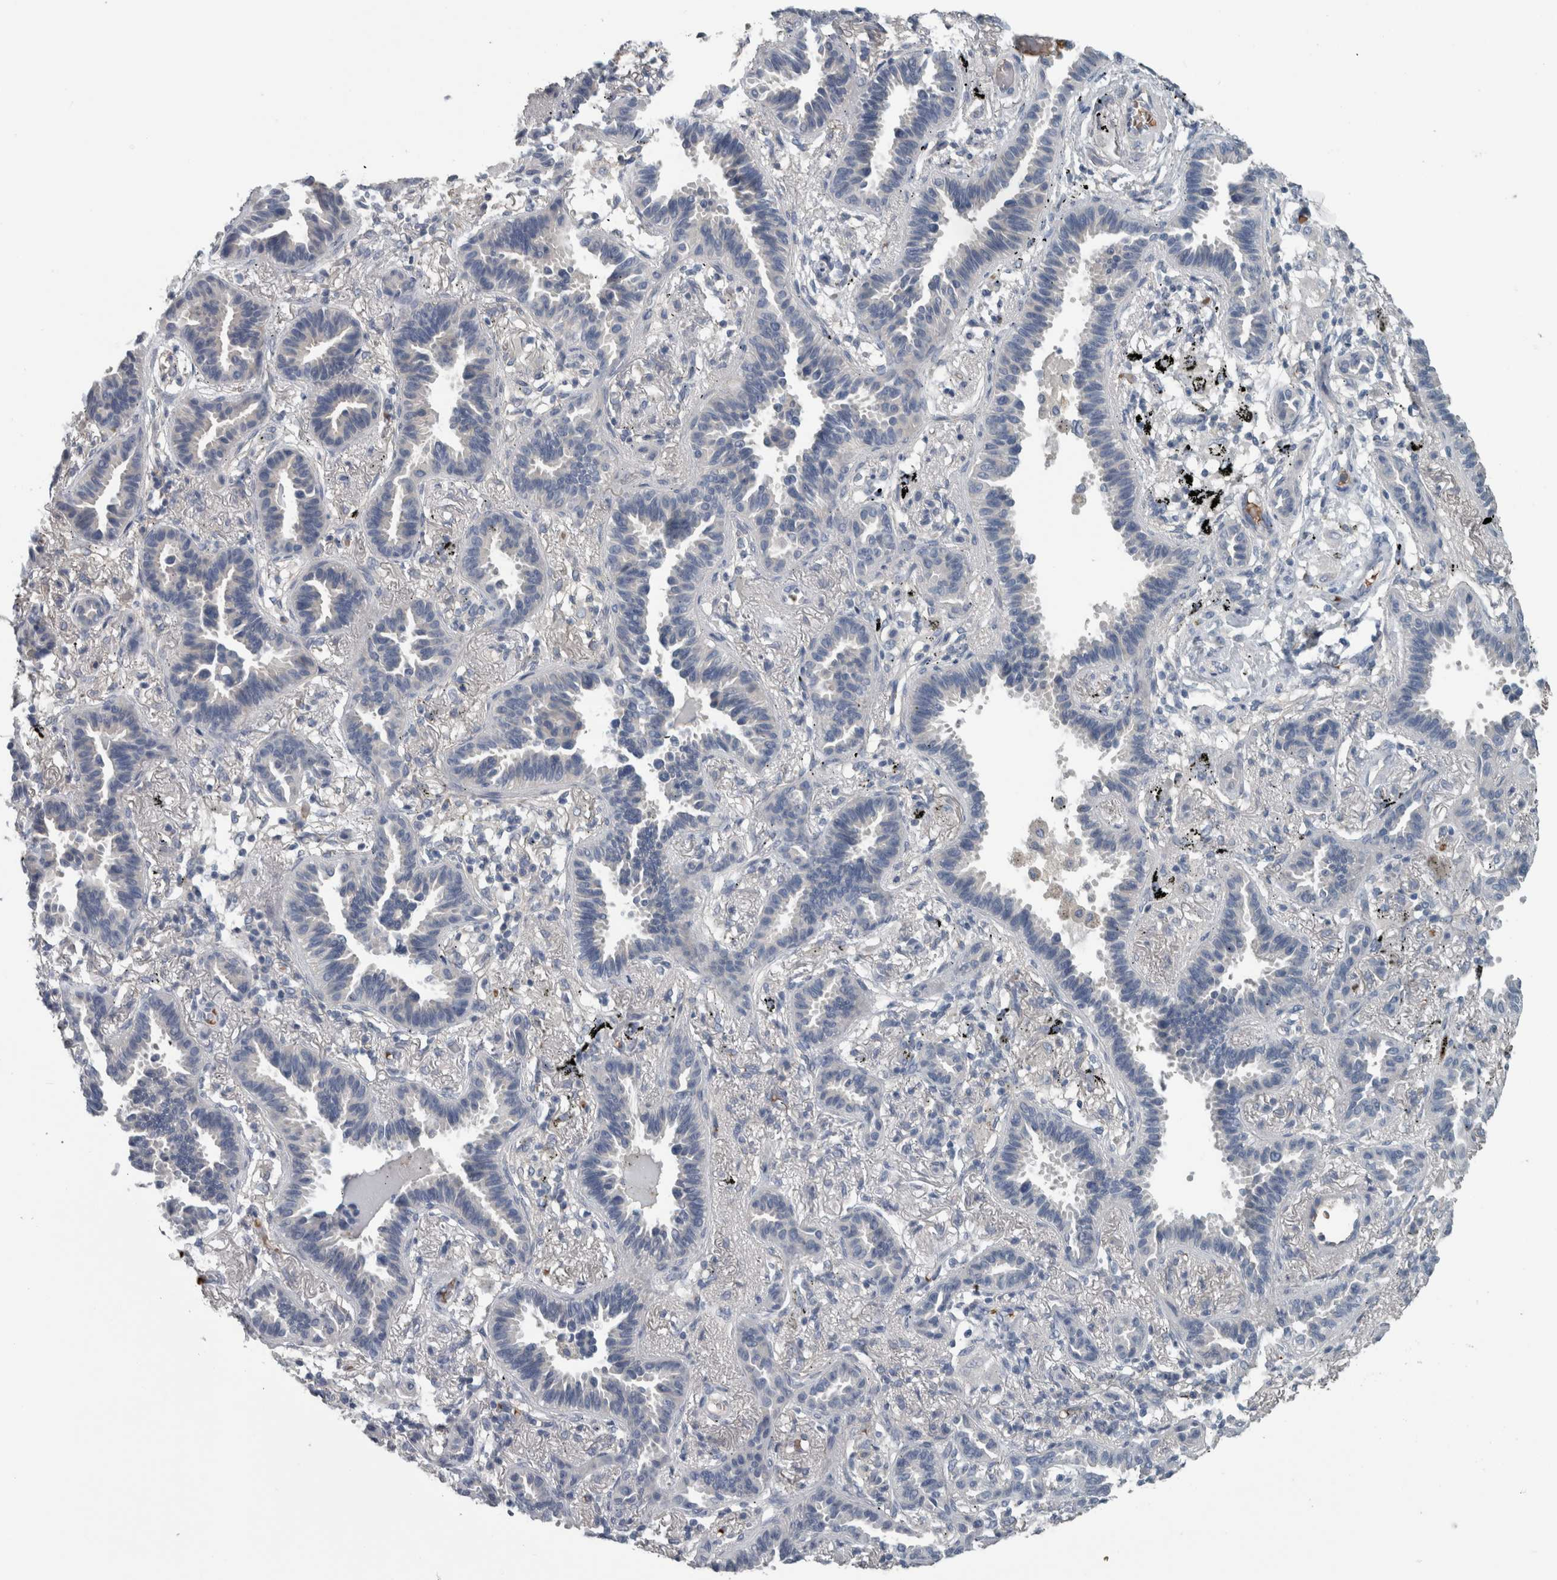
{"staining": {"intensity": "negative", "quantity": "none", "location": "none"}, "tissue": "lung cancer", "cell_type": "Tumor cells", "image_type": "cancer", "snomed": [{"axis": "morphology", "description": "Adenocarcinoma, NOS"}, {"axis": "topography", "description": "Lung"}], "caption": "Immunohistochemistry (IHC) photomicrograph of human lung cancer stained for a protein (brown), which demonstrates no expression in tumor cells. The staining was performed using DAB to visualize the protein expression in brown, while the nuclei were stained in blue with hematoxylin (Magnification: 20x).", "gene": "SH3GL2", "patient": {"sex": "male", "age": 59}}